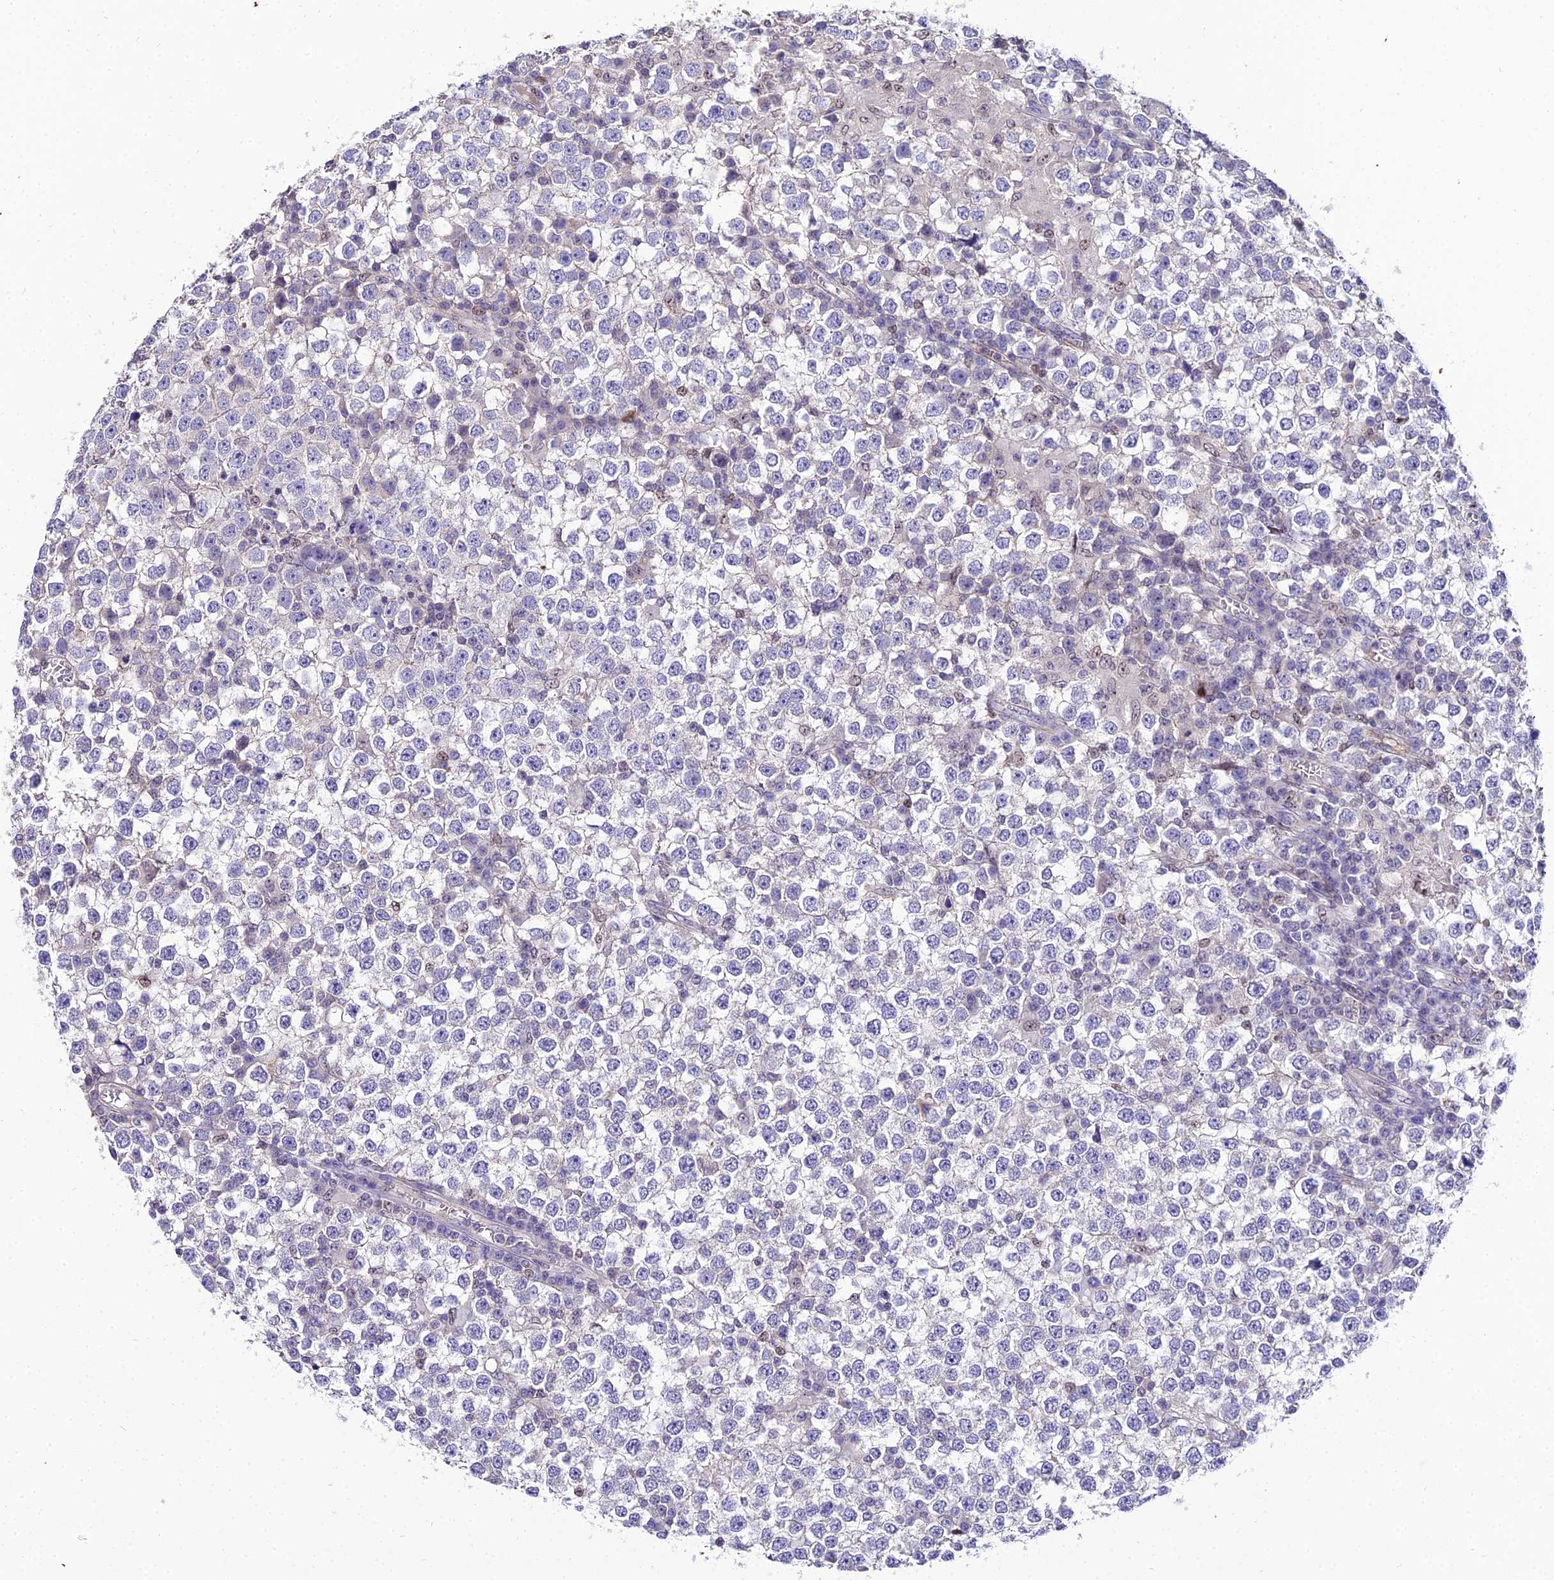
{"staining": {"intensity": "negative", "quantity": "none", "location": "none"}, "tissue": "testis cancer", "cell_type": "Tumor cells", "image_type": "cancer", "snomed": [{"axis": "morphology", "description": "Seminoma, NOS"}, {"axis": "topography", "description": "Testis"}], "caption": "Protein analysis of seminoma (testis) shows no significant staining in tumor cells.", "gene": "SHQ1", "patient": {"sex": "male", "age": 65}}